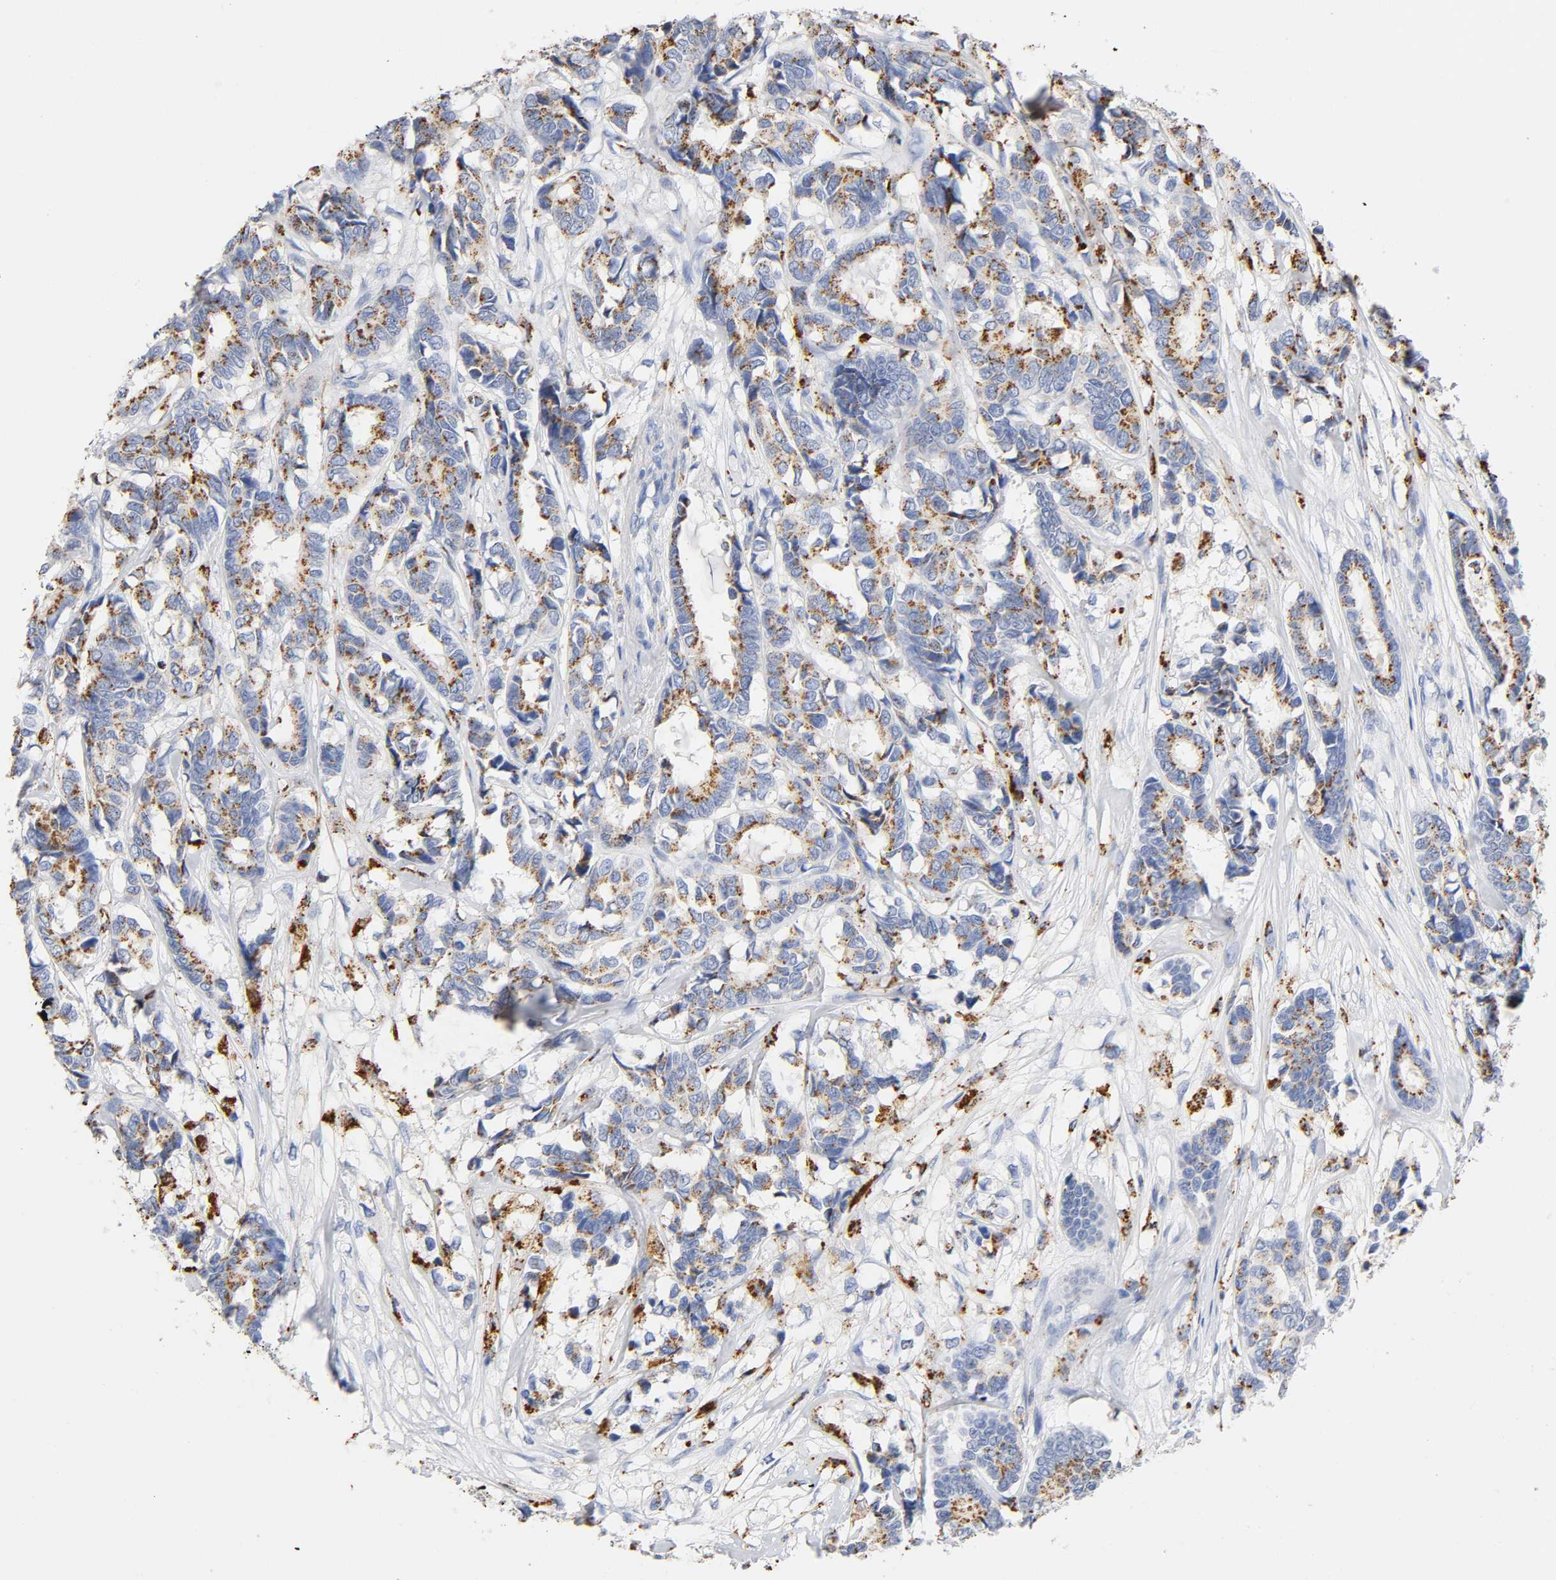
{"staining": {"intensity": "strong", "quantity": ">75%", "location": "cytoplasmic/membranous"}, "tissue": "breast cancer", "cell_type": "Tumor cells", "image_type": "cancer", "snomed": [{"axis": "morphology", "description": "Duct carcinoma"}, {"axis": "topography", "description": "Breast"}], "caption": "Intraductal carcinoma (breast) stained with DAB (3,3'-diaminobenzidine) immunohistochemistry (IHC) shows high levels of strong cytoplasmic/membranous staining in approximately >75% of tumor cells.", "gene": "PLP1", "patient": {"sex": "female", "age": 87}}